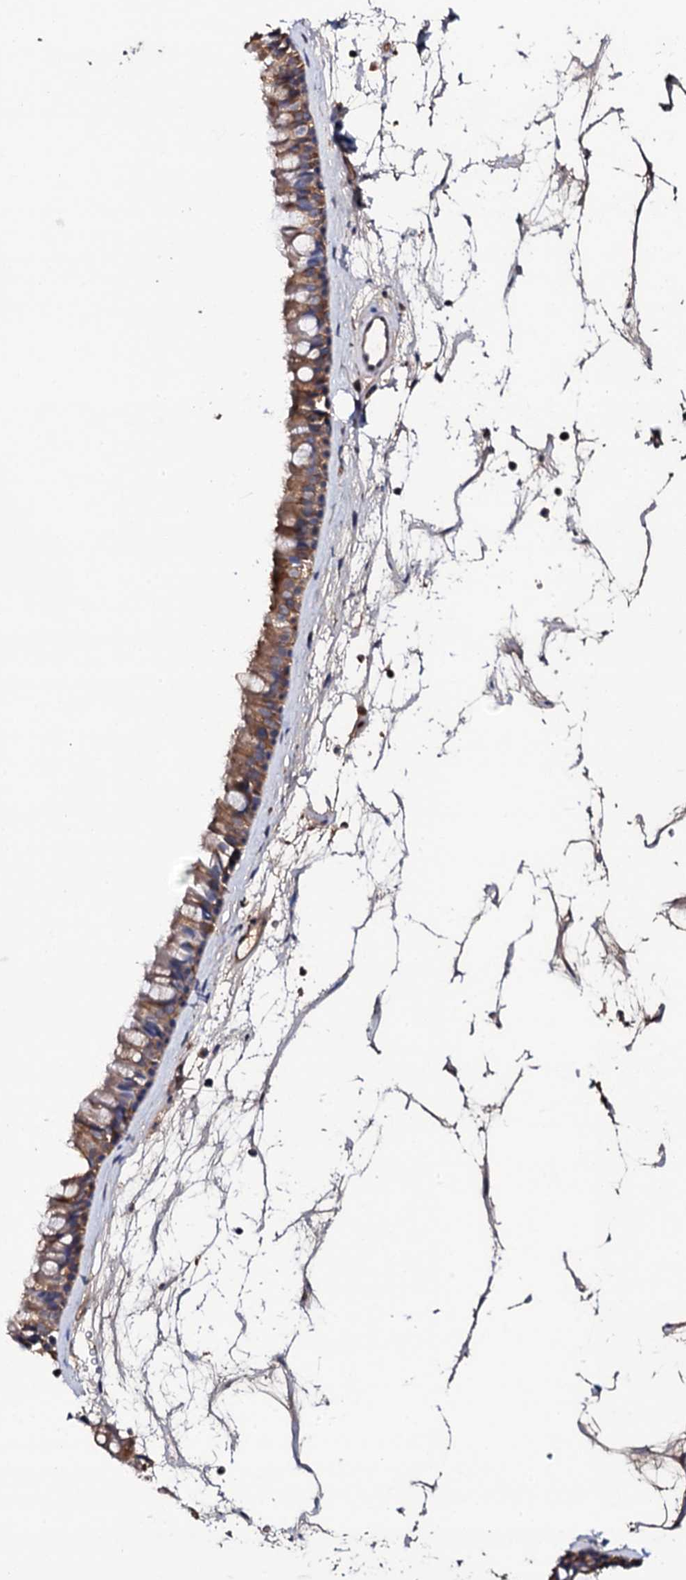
{"staining": {"intensity": "weak", "quantity": ">75%", "location": "cytoplasmic/membranous"}, "tissue": "nasopharynx", "cell_type": "Respiratory epithelial cells", "image_type": "normal", "snomed": [{"axis": "morphology", "description": "Normal tissue, NOS"}, {"axis": "topography", "description": "Nasopharynx"}], "caption": "Immunohistochemical staining of unremarkable nasopharynx reveals >75% levels of weak cytoplasmic/membranous protein staining in about >75% of respiratory epithelial cells.", "gene": "TCAF2C", "patient": {"sex": "male", "age": 64}}